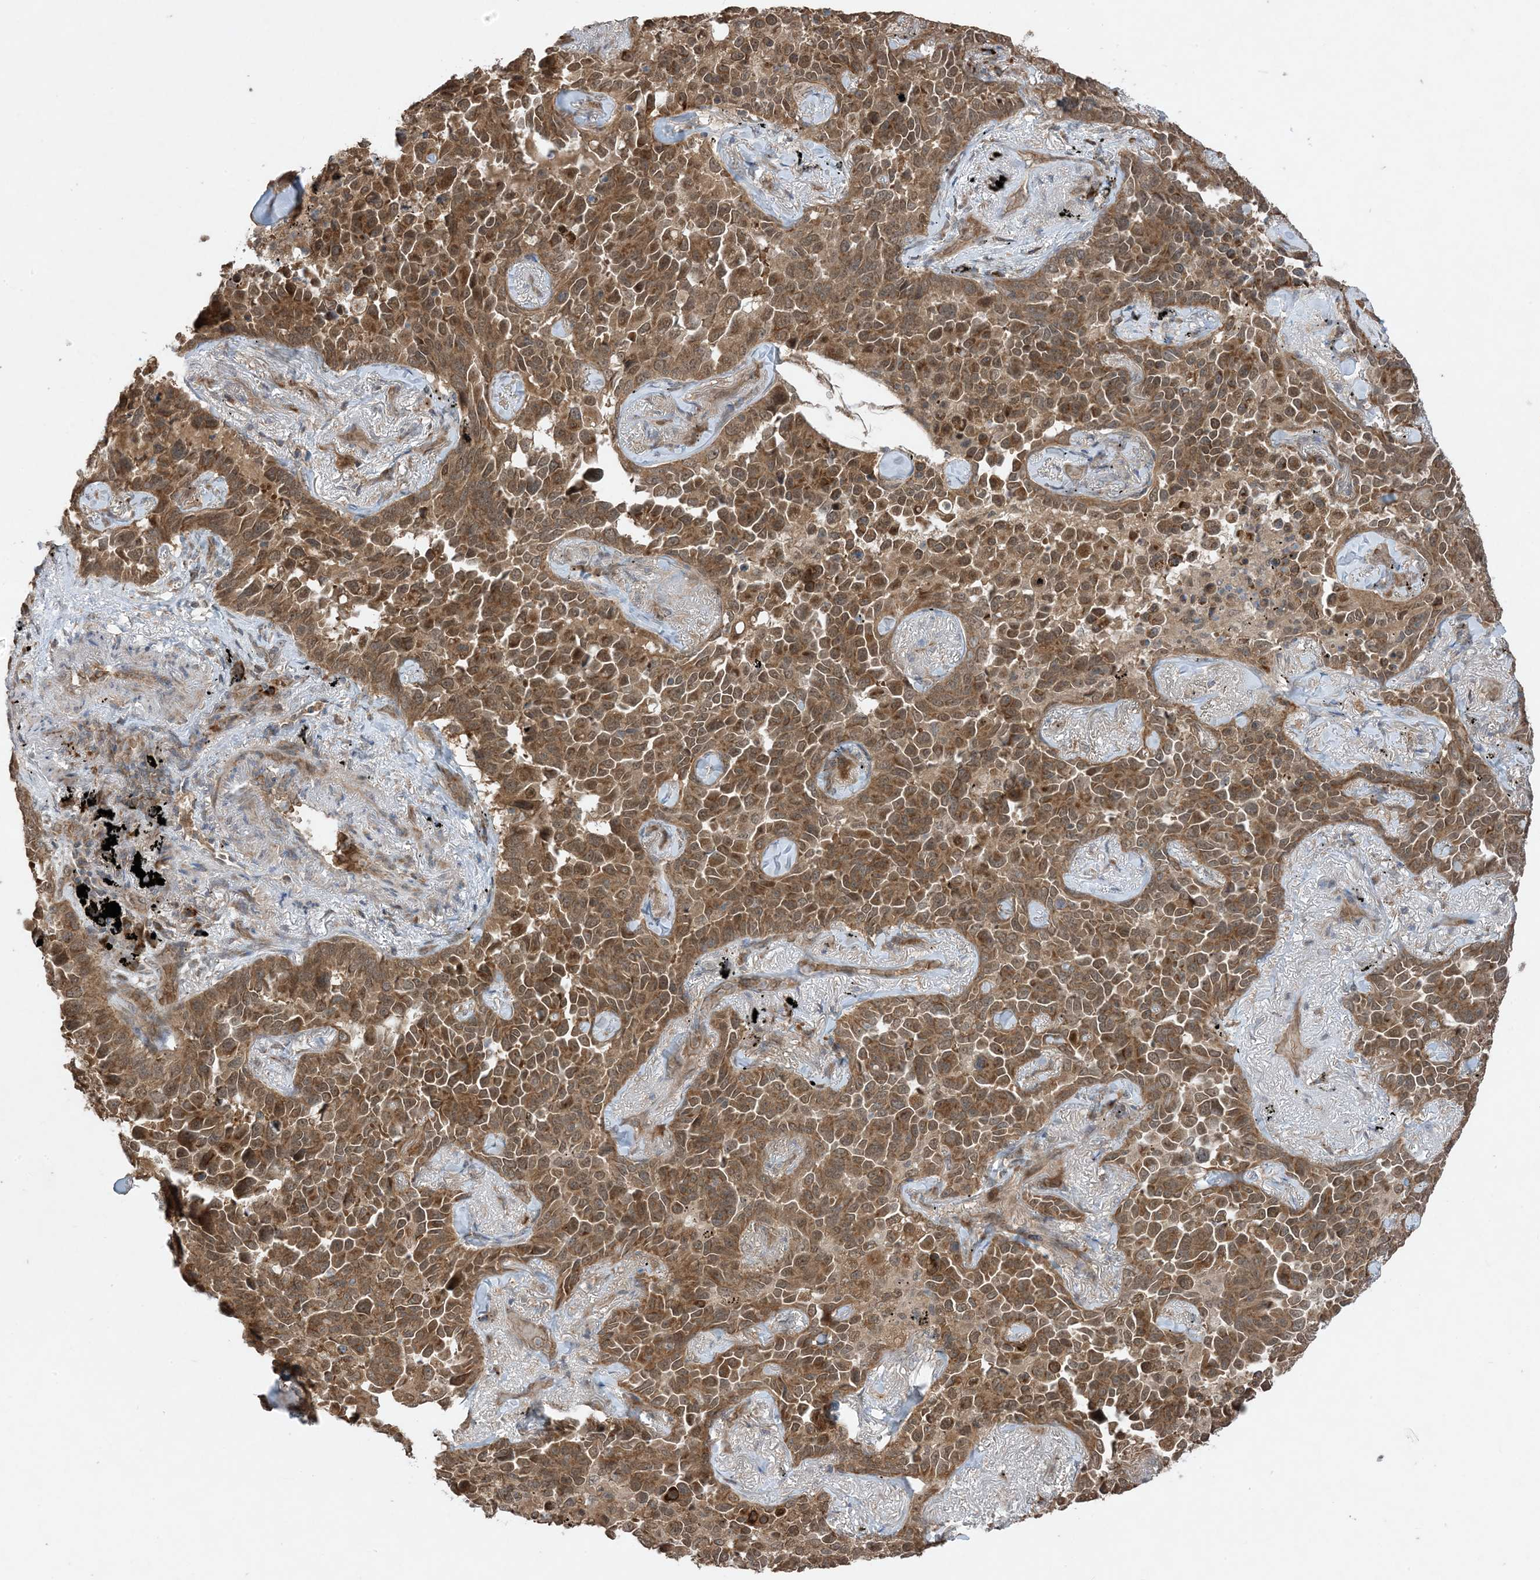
{"staining": {"intensity": "strong", "quantity": ">75%", "location": "cytoplasmic/membranous"}, "tissue": "lung cancer", "cell_type": "Tumor cells", "image_type": "cancer", "snomed": [{"axis": "morphology", "description": "Adenocarcinoma, NOS"}, {"axis": "topography", "description": "Lung"}], "caption": "Immunohistochemistry (IHC) micrograph of lung adenocarcinoma stained for a protein (brown), which reveals high levels of strong cytoplasmic/membranous staining in approximately >75% of tumor cells.", "gene": "PUSL1", "patient": {"sex": "female", "age": 67}}